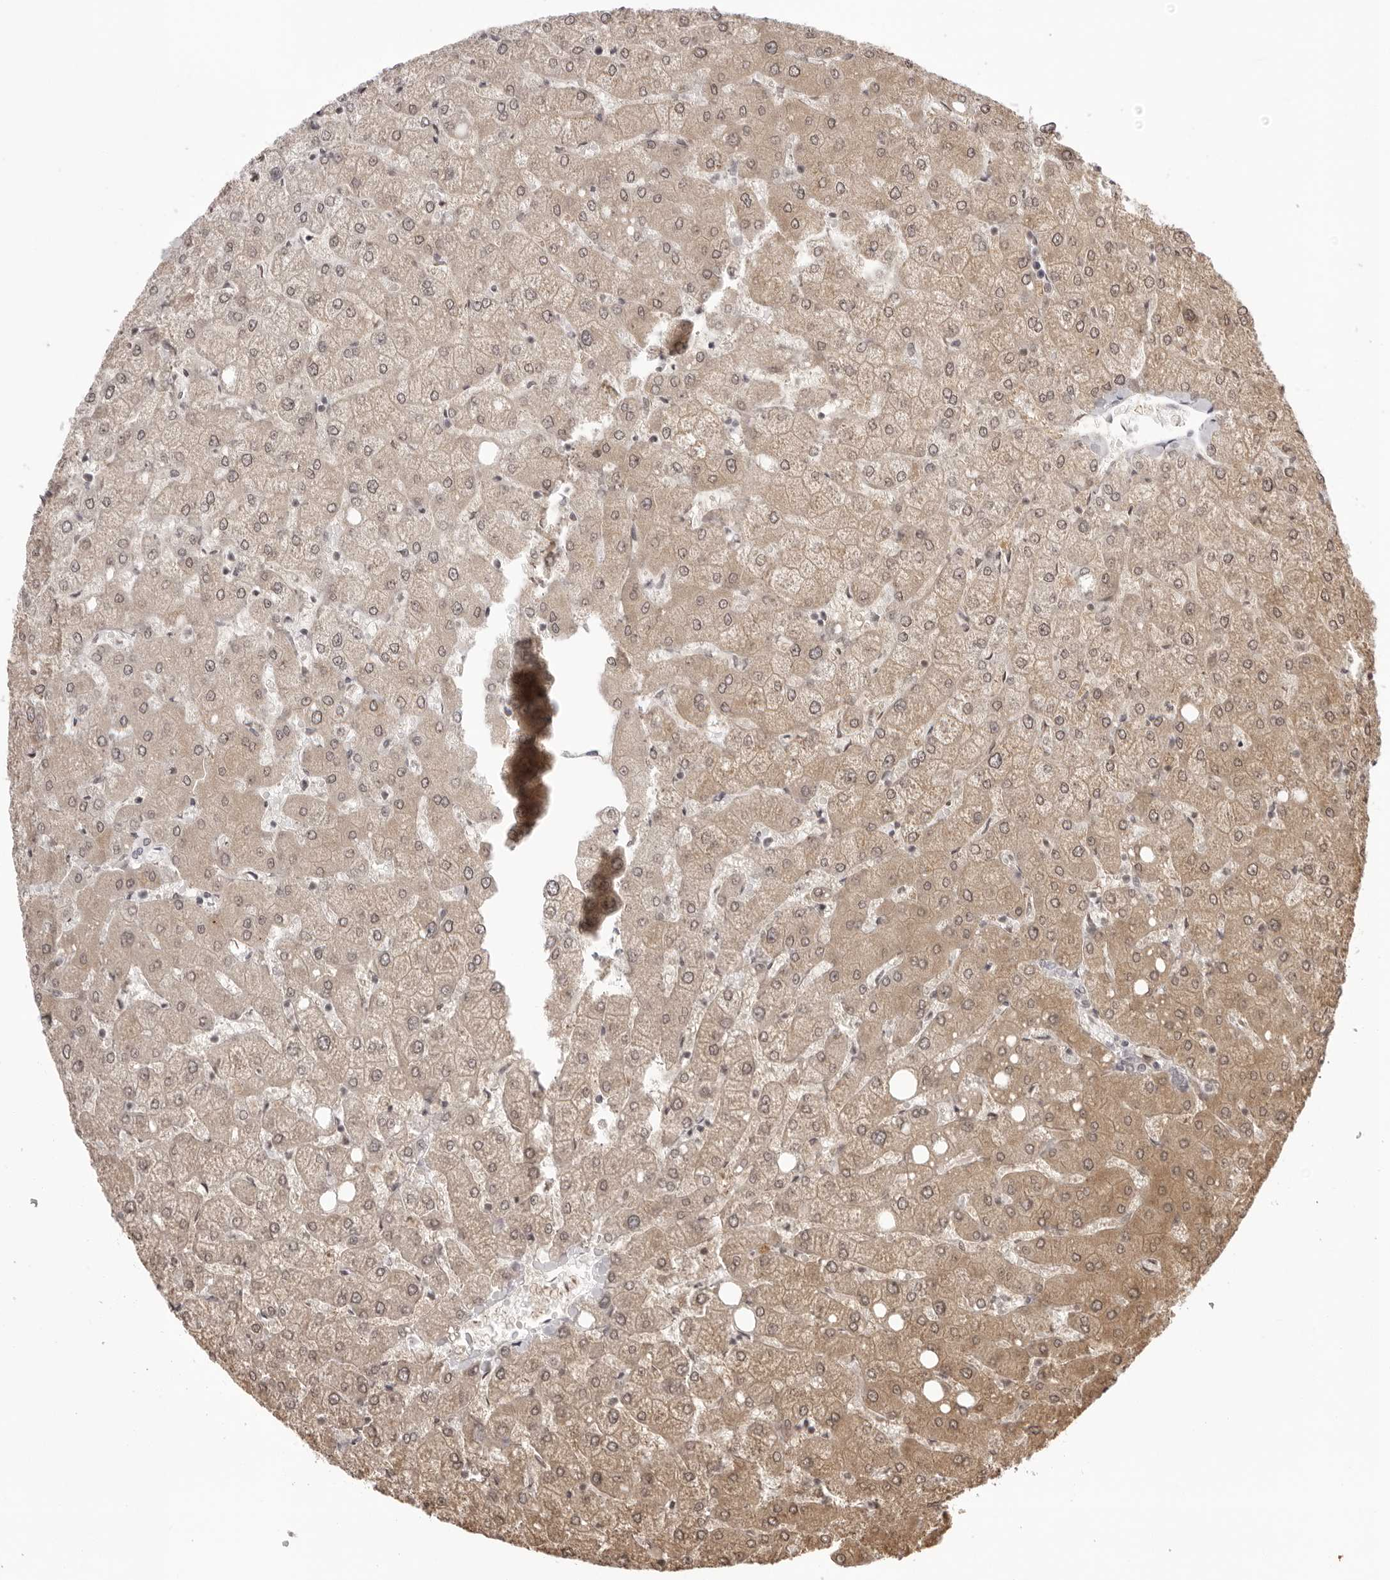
{"staining": {"intensity": "negative", "quantity": "none", "location": "none"}, "tissue": "liver", "cell_type": "Cholangiocytes", "image_type": "normal", "snomed": [{"axis": "morphology", "description": "Normal tissue, NOS"}, {"axis": "topography", "description": "Liver"}], "caption": "This histopathology image is of unremarkable liver stained with immunohistochemistry to label a protein in brown with the nuclei are counter-stained blue. There is no expression in cholangiocytes.", "gene": "ZC3H11A", "patient": {"sex": "female", "age": 54}}